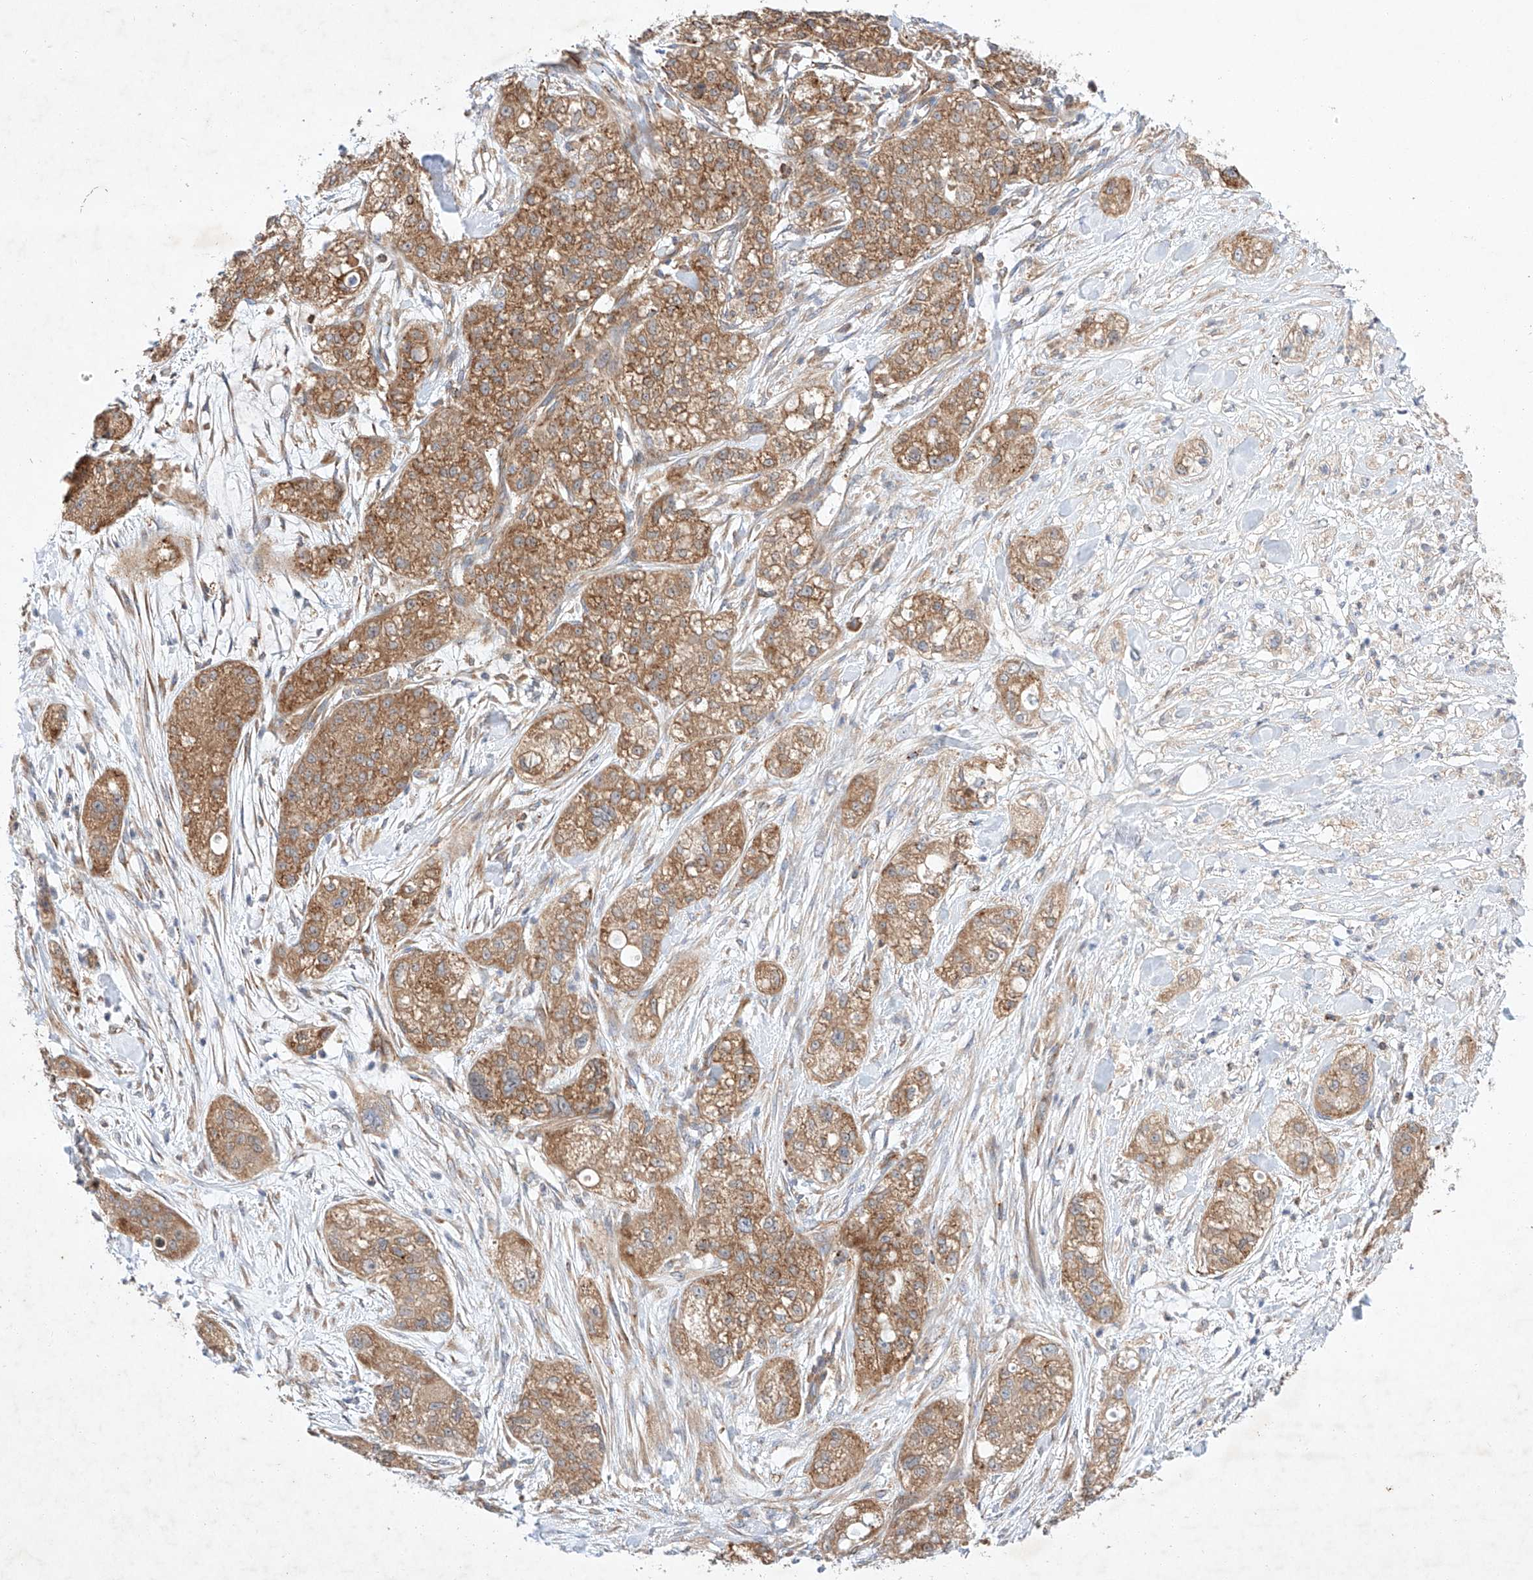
{"staining": {"intensity": "moderate", "quantity": ">75%", "location": "cytoplasmic/membranous"}, "tissue": "pancreatic cancer", "cell_type": "Tumor cells", "image_type": "cancer", "snomed": [{"axis": "morphology", "description": "Adenocarcinoma, NOS"}, {"axis": "topography", "description": "Pancreas"}], "caption": "Protein staining exhibits moderate cytoplasmic/membranous expression in about >75% of tumor cells in pancreatic cancer.", "gene": "C6orf118", "patient": {"sex": "female", "age": 78}}